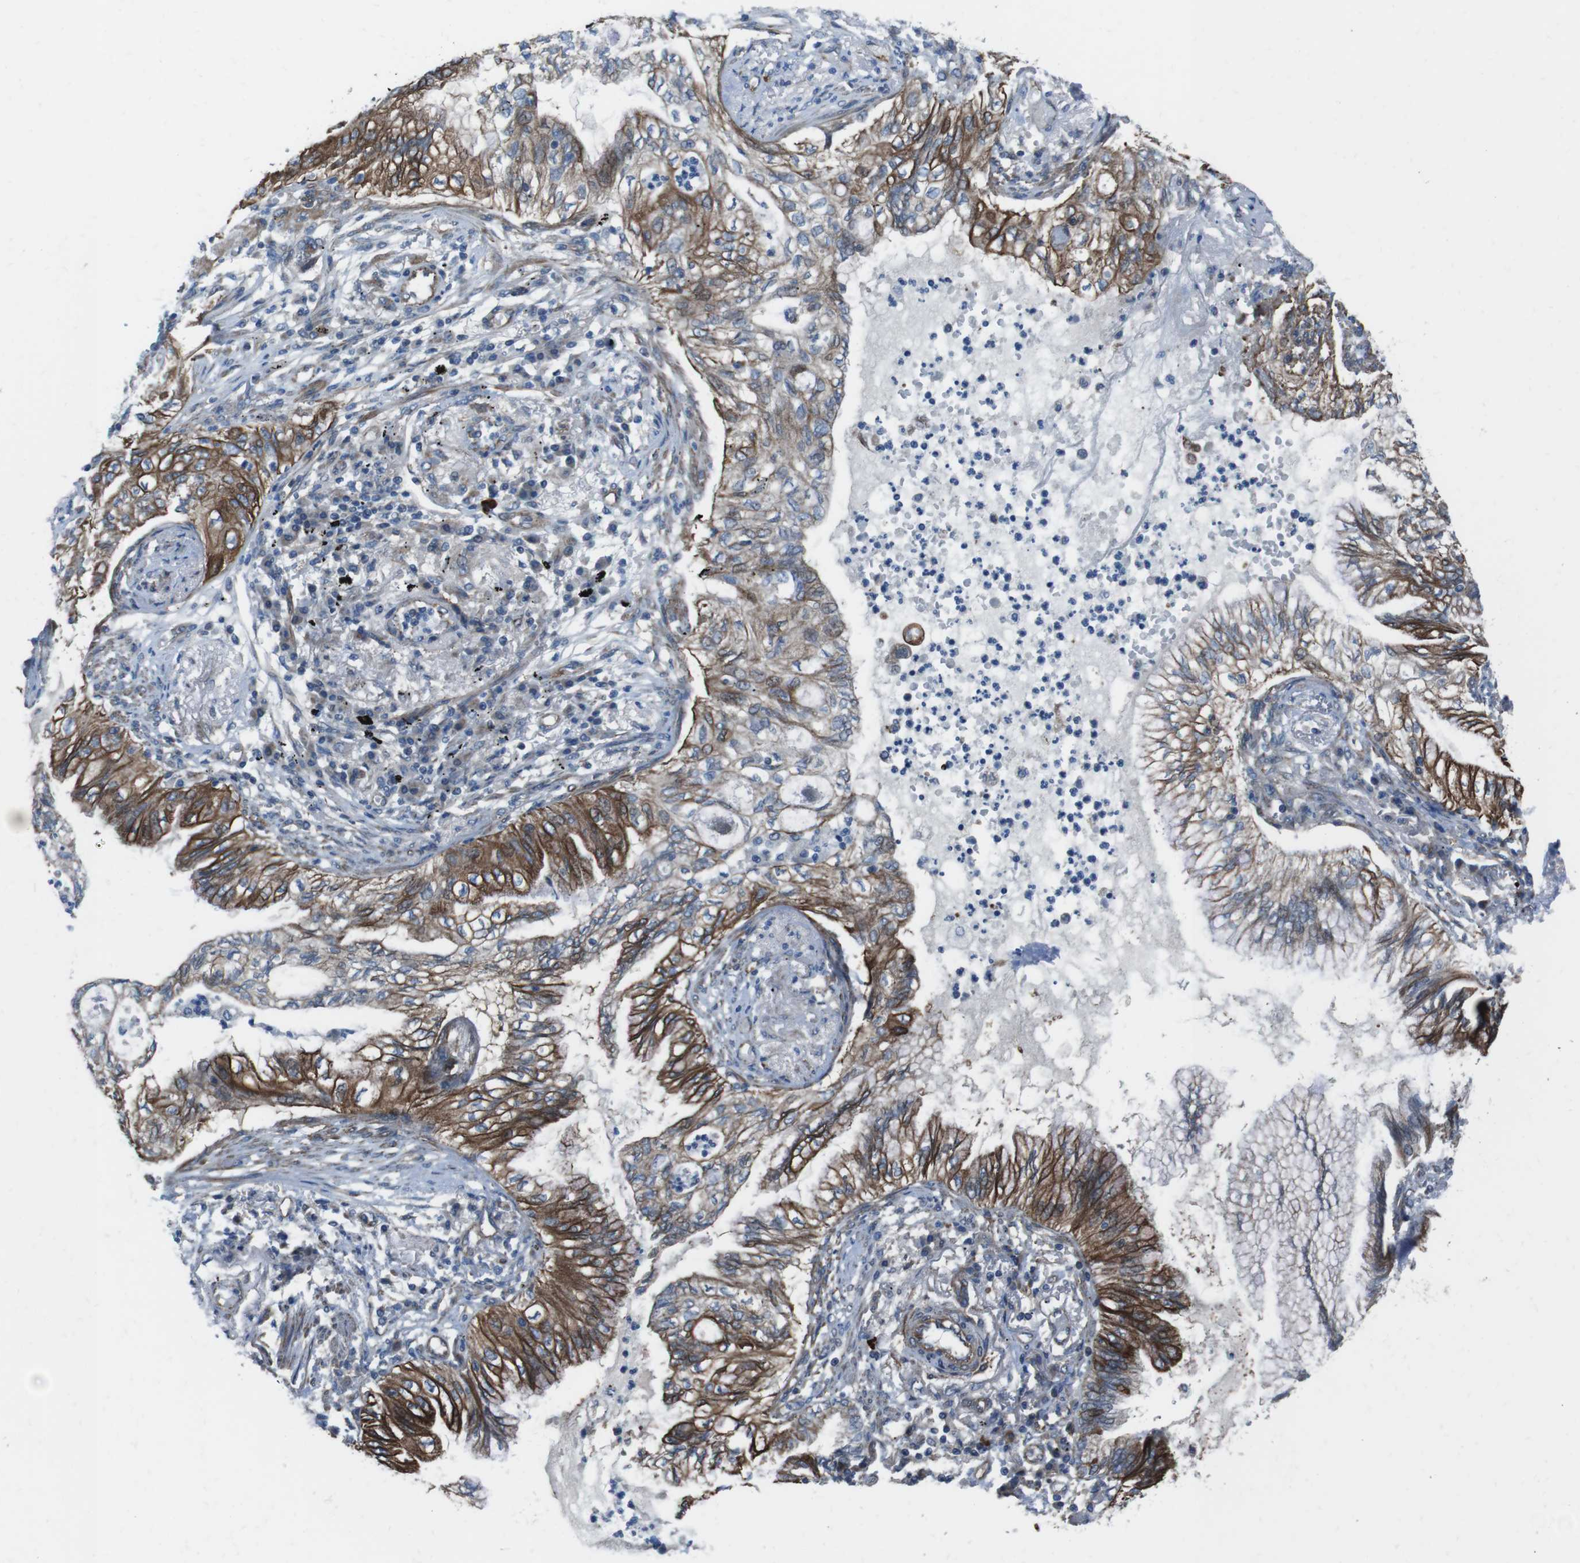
{"staining": {"intensity": "strong", "quantity": ">75%", "location": "cytoplasmic/membranous"}, "tissue": "lung cancer", "cell_type": "Tumor cells", "image_type": "cancer", "snomed": [{"axis": "morphology", "description": "Normal tissue, NOS"}, {"axis": "morphology", "description": "Adenocarcinoma, NOS"}, {"axis": "topography", "description": "Bronchus"}, {"axis": "topography", "description": "Lung"}], "caption": "IHC (DAB) staining of adenocarcinoma (lung) displays strong cytoplasmic/membranous protein positivity in approximately >75% of tumor cells. (IHC, brightfield microscopy, high magnification).", "gene": "FAM174B", "patient": {"sex": "female", "age": 70}}